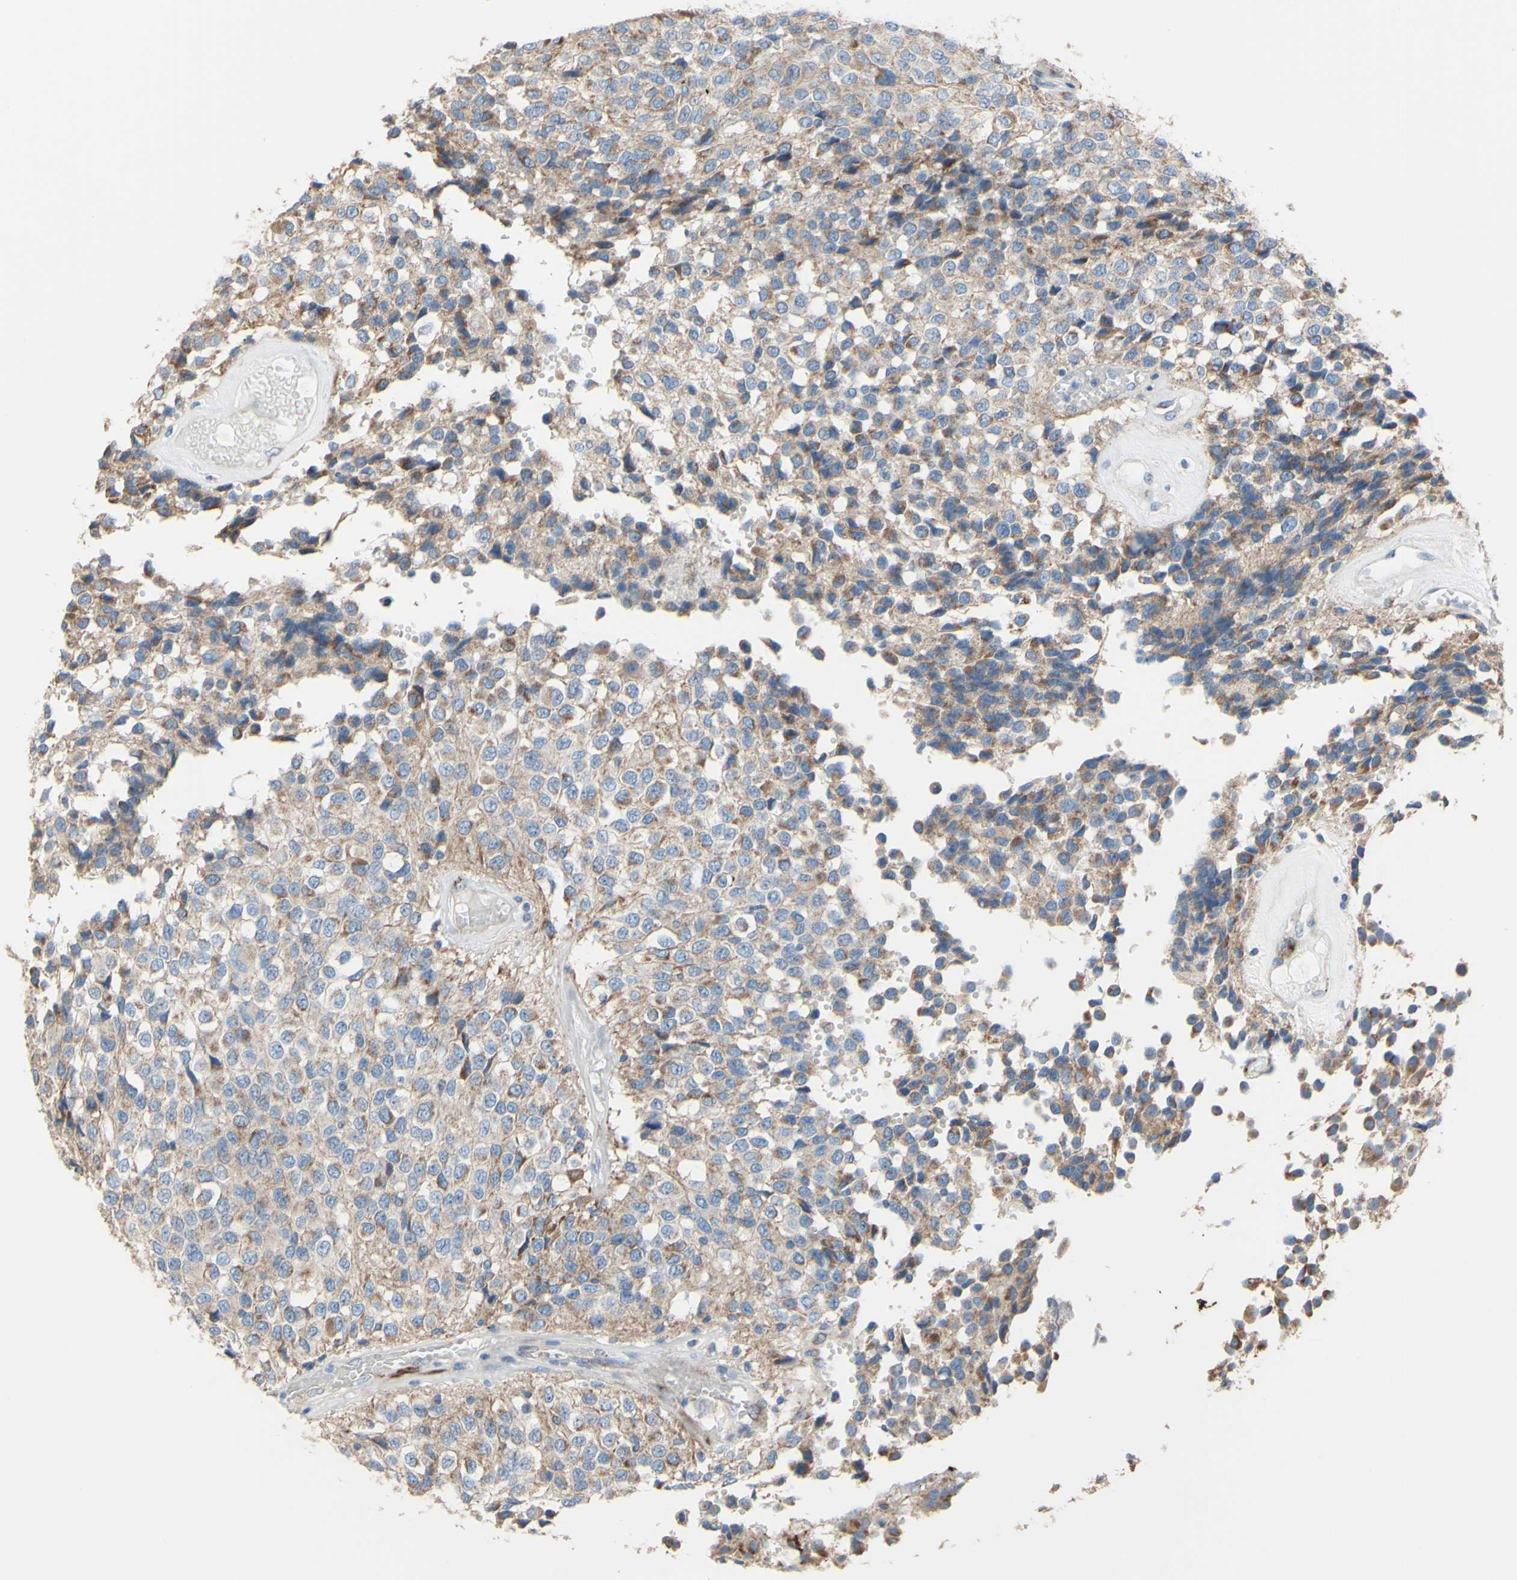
{"staining": {"intensity": "moderate", "quantity": ">75%", "location": "cytoplasmic/membranous"}, "tissue": "glioma", "cell_type": "Tumor cells", "image_type": "cancer", "snomed": [{"axis": "morphology", "description": "Glioma, malignant, High grade"}, {"axis": "topography", "description": "Brain"}], "caption": "Glioma stained with a brown dye demonstrates moderate cytoplasmic/membranous positive staining in about >75% of tumor cells.", "gene": "AGPAT5", "patient": {"sex": "male", "age": 32}}